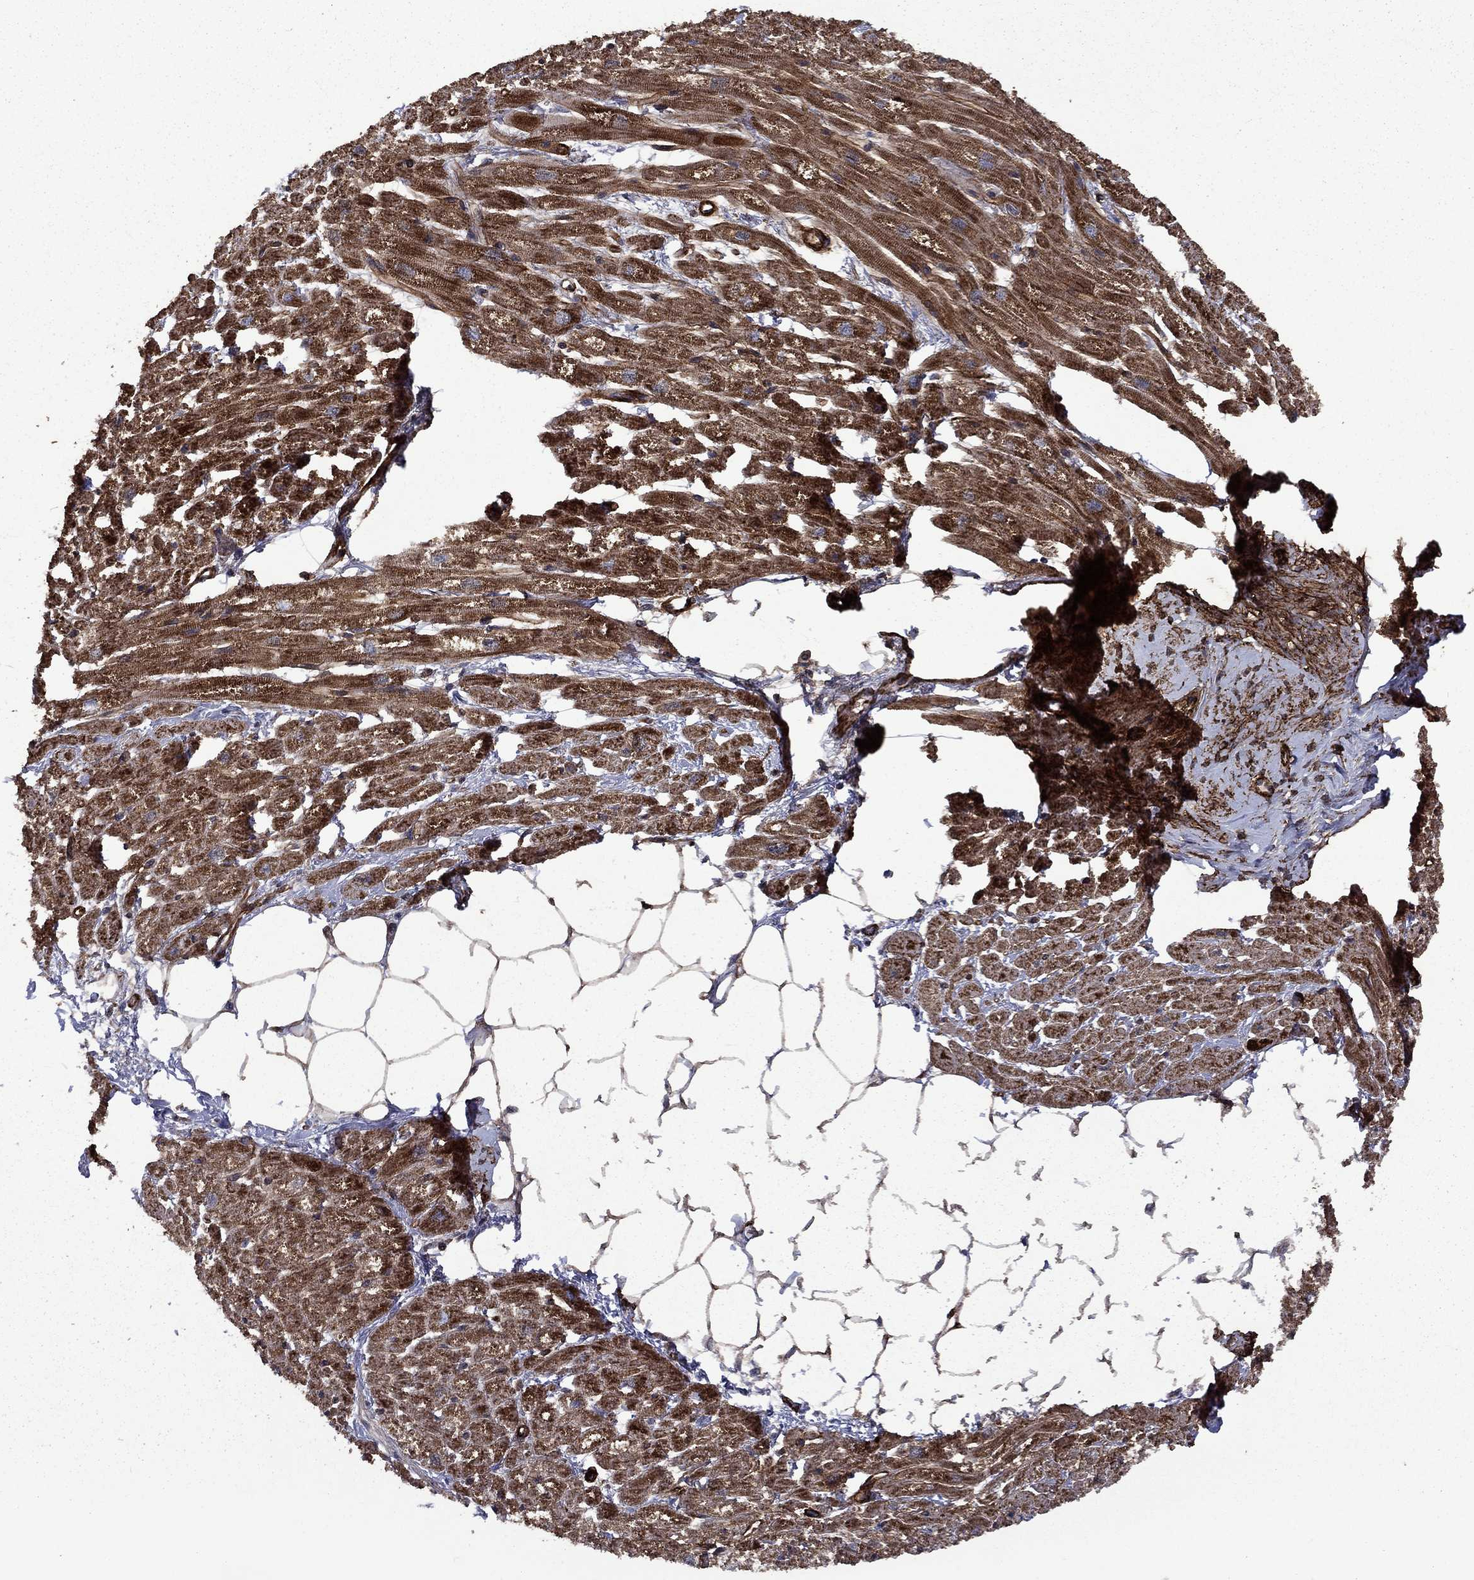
{"staining": {"intensity": "strong", "quantity": ">75%", "location": "cytoplasmic/membranous"}, "tissue": "heart muscle", "cell_type": "Cardiomyocytes", "image_type": "normal", "snomed": [{"axis": "morphology", "description": "Normal tissue, NOS"}, {"axis": "topography", "description": "Heart"}], "caption": "Brown immunohistochemical staining in benign human heart muscle exhibits strong cytoplasmic/membranous expression in about >75% of cardiomyocytes.", "gene": "COL18A1", "patient": {"sex": "male", "age": 57}}